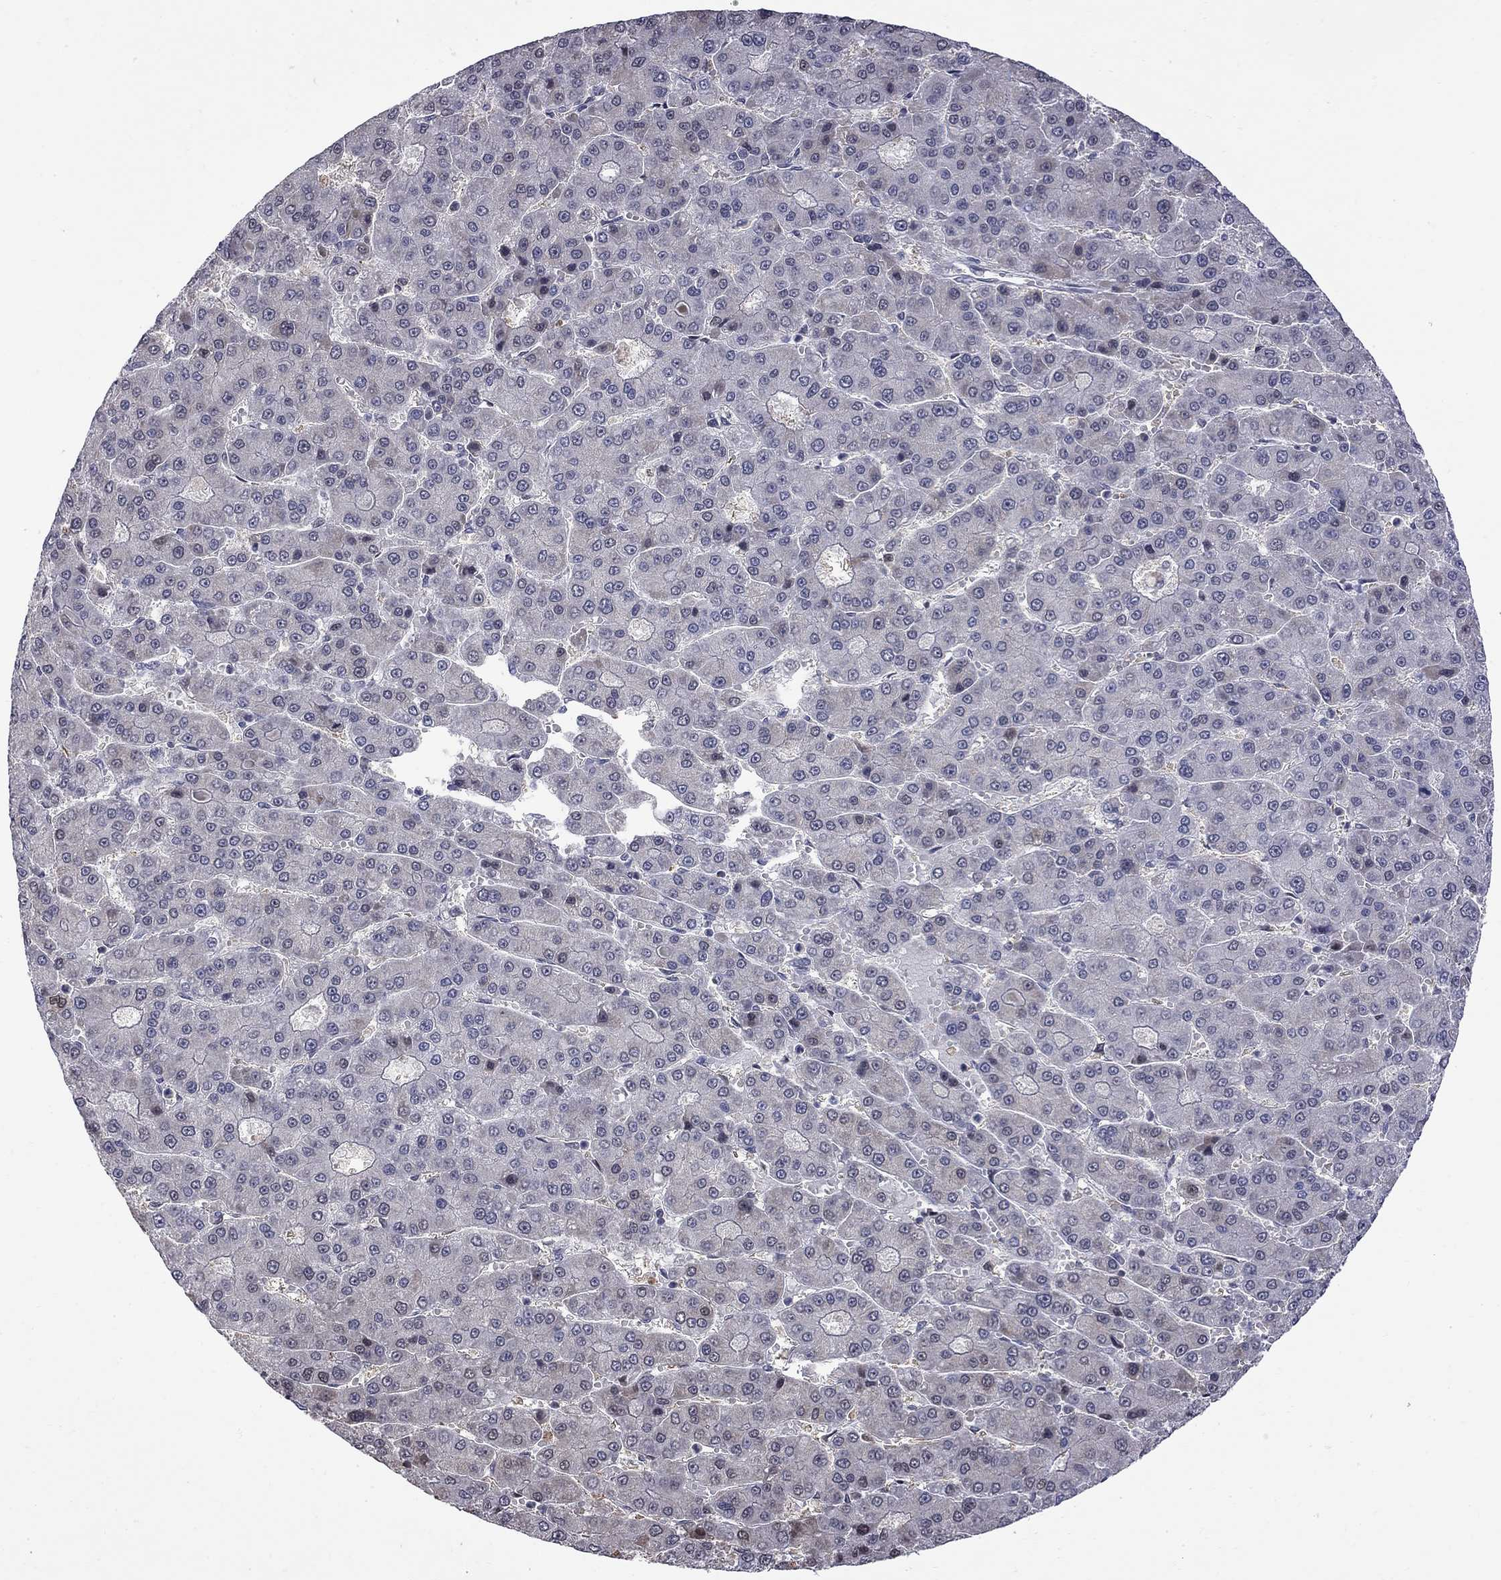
{"staining": {"intensity": "negative", "quantity": "none", "location": "none"}, "tissue": "liver cancer", "cell_type": "Tumor cells", "image_type": "cancer", "snomed": [{"axis": "morphology", "description": "Carcinoma, Hepatocellular, NOS"}, {"axis": "topography", "description": "Liver"}], "caption": "Tumor cells show no significant protein staining in liver cancer (hepatocellular carcinoma).", "gene": "RFWD3", "patient": {"sex": "male", "age": 70}}